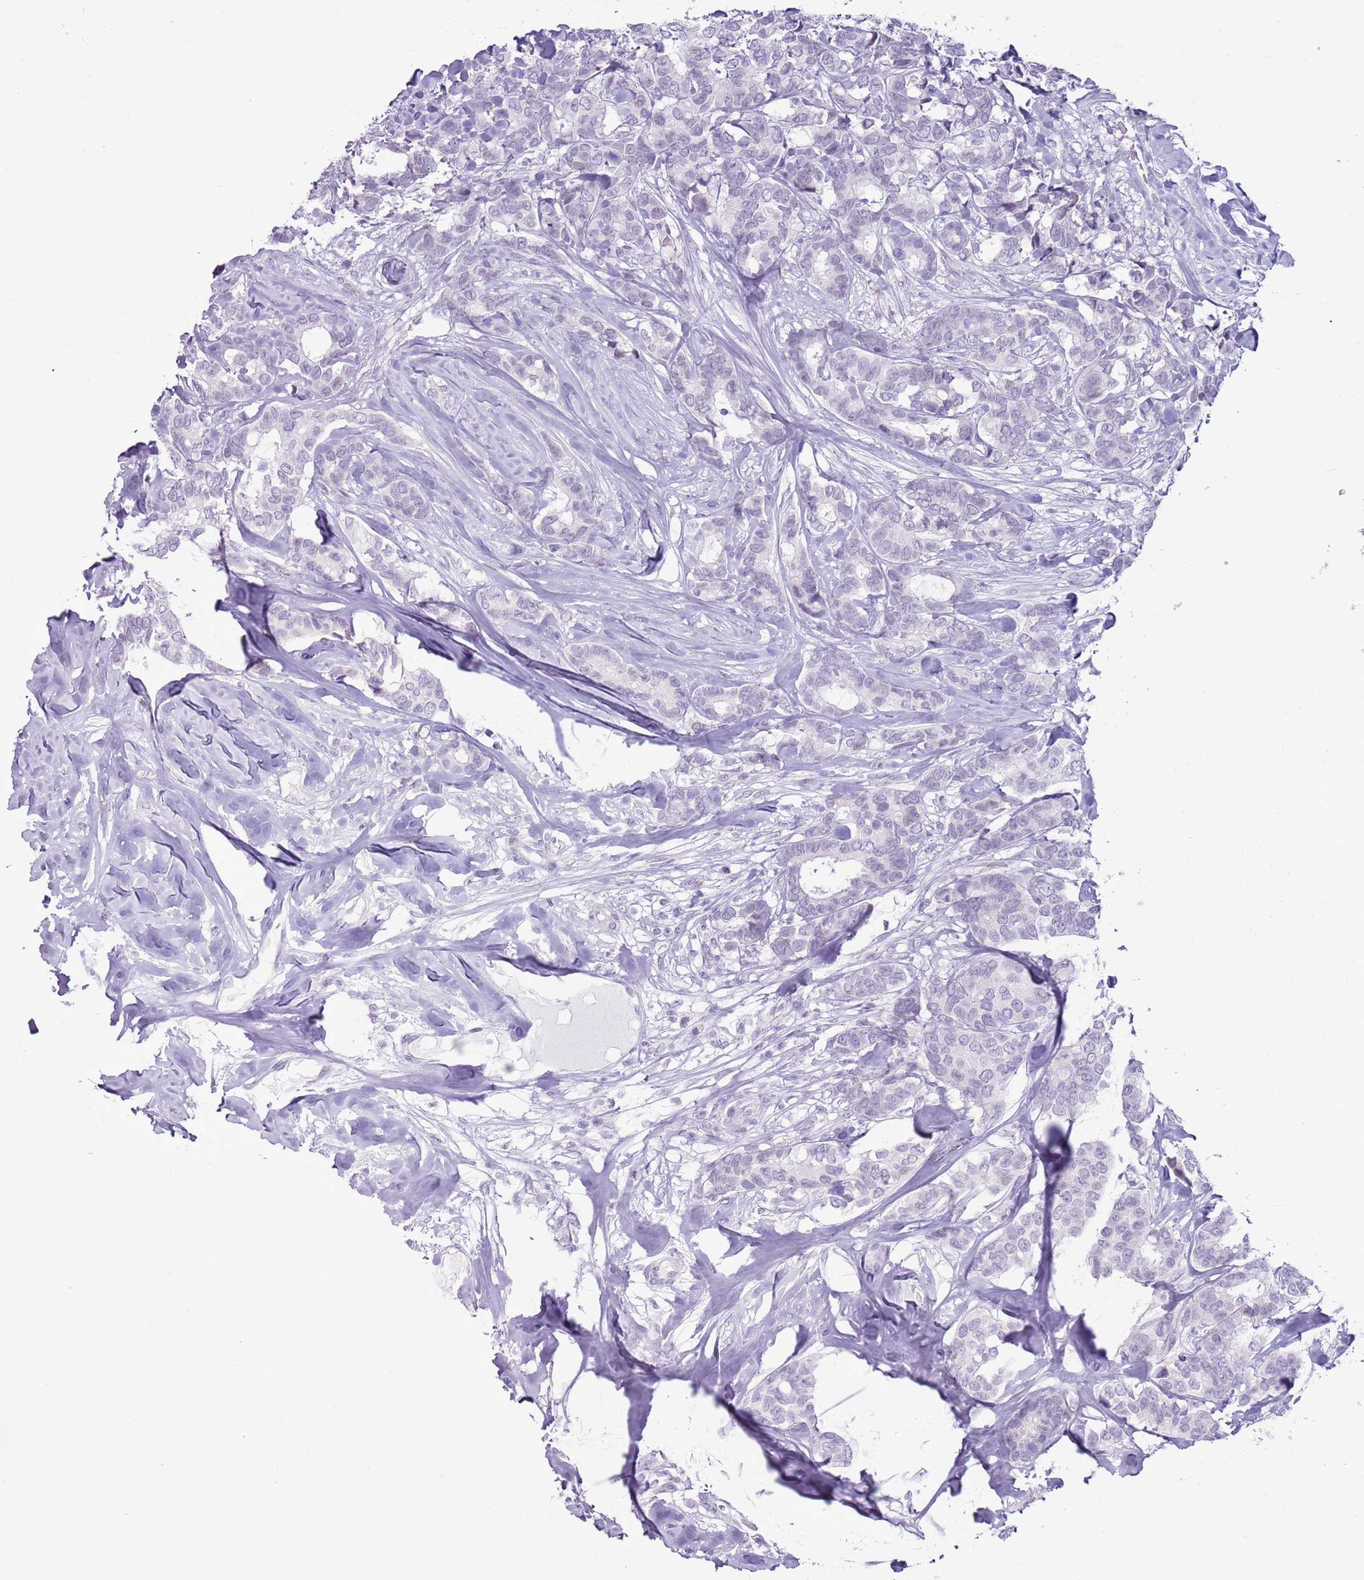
{"staining": {"intensity": "negative", "quantity": "none", "location": "none"}, "tissue": "breast cancer", "cell_type": "Tumor cells", "image_type": "cancer", "snomed": [{"axis": "morphology", "description": "Duct carcinoma"}, {"axis": "topography", "description": "Breast"}], "caption": "Infiltrating ductal carcinoma (breast) was stained to show a protein in brown. There is no significant staining in tumor cells. (Immunohistochemistry (ihc), brightfield microscopy, high magnification).", "gene": "RPL3L", "patient": {"sex": "female", "age": 87}}